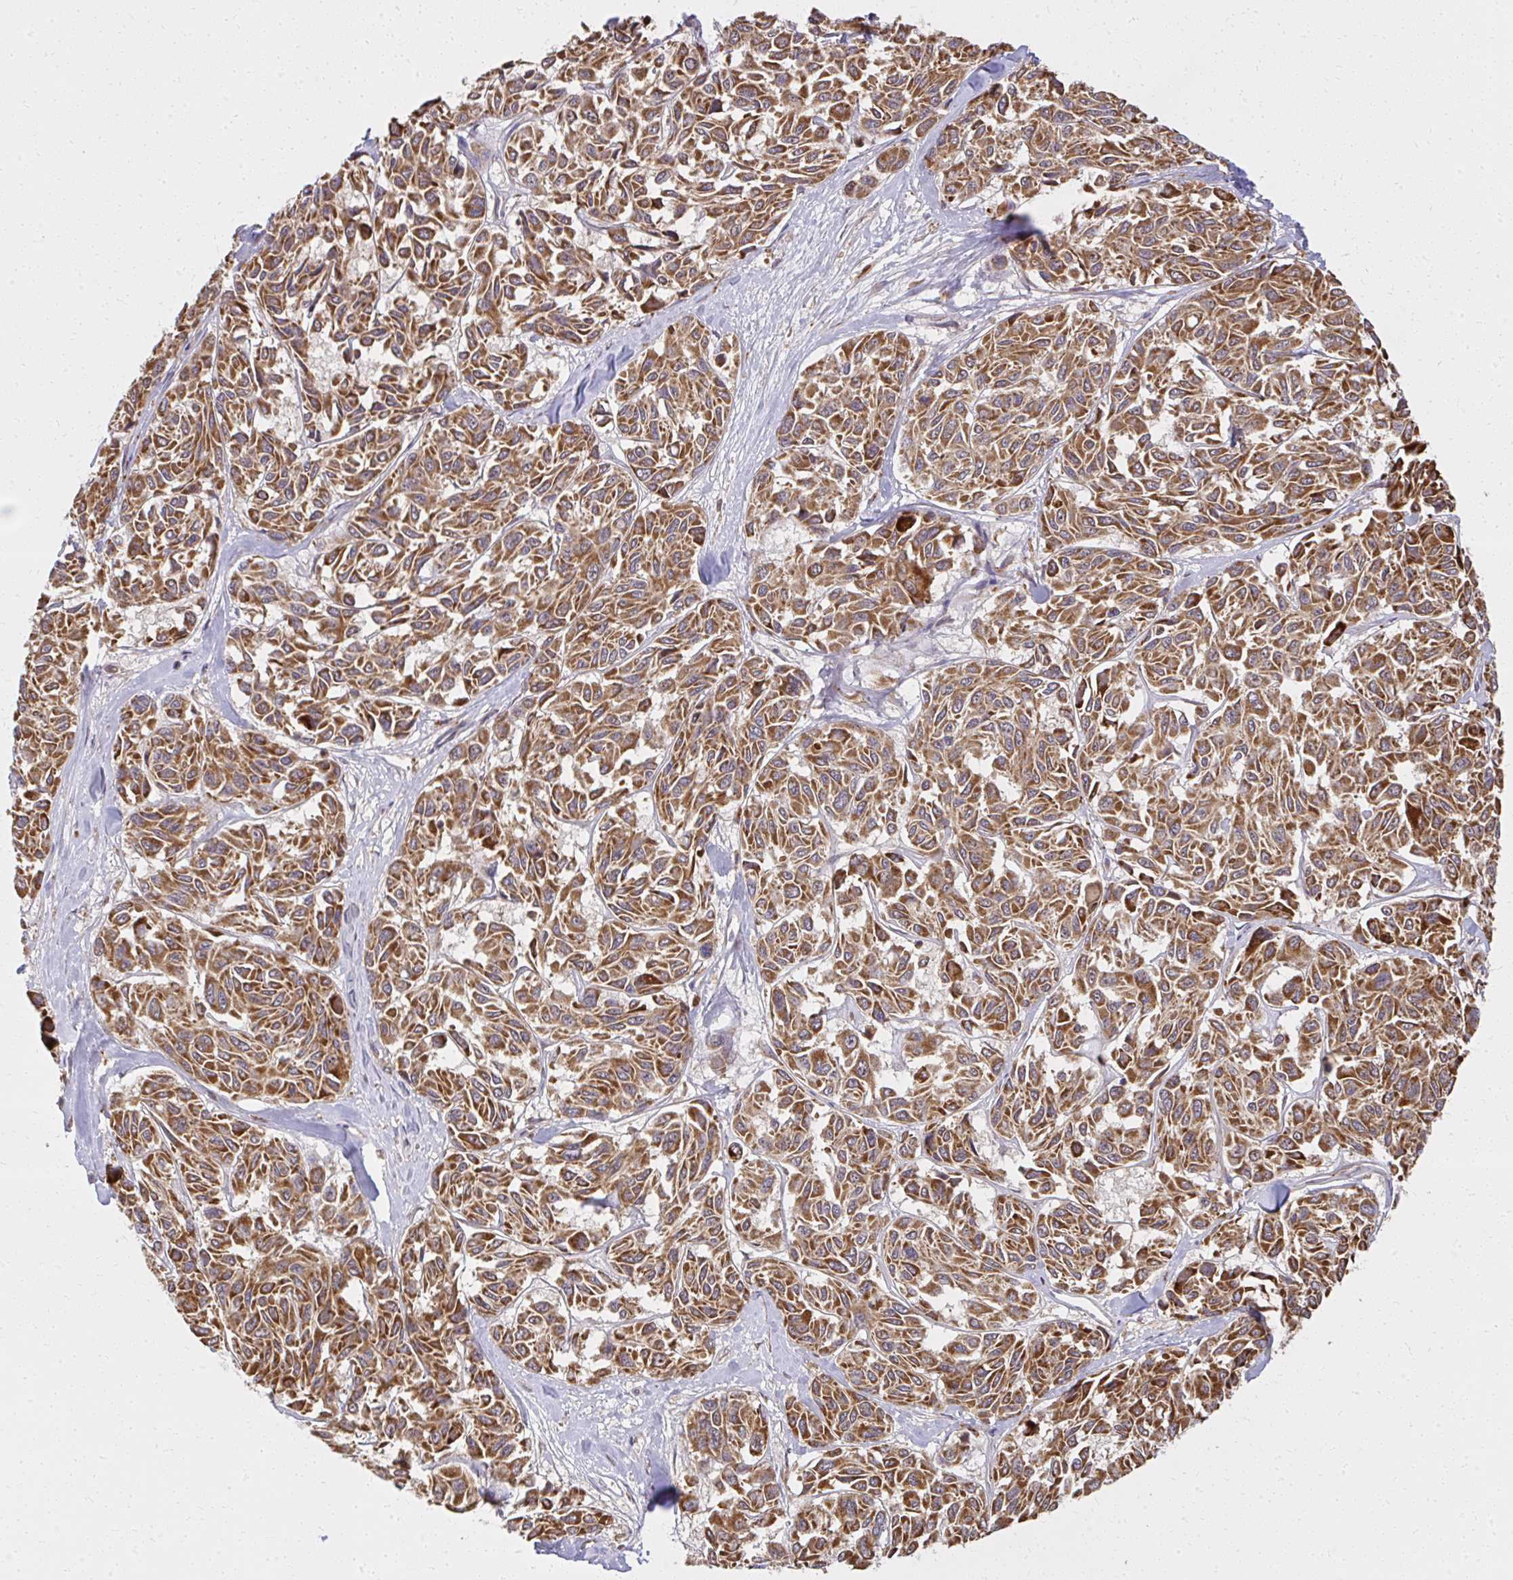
{"staining": {"intensity": "moderate", "quantity": ">75%", "location": "cytoplasmic/membranous"}, "tissue": "melanoma", "cell_type": "Tumor cells", "image_type": "cancer", "snomed": [{"axis": "morphology", "description": "Malignant melanoma, NOS"}, {"axis": "topography", "description": "Skin"}], "caption": "A high-resolution image shows IHC staining of malignant melanoma, which demonstrates moderate cytoplasmic/membranous expression in approximately >75% of tumor cells. The protein is shown in brown color, while the nuclei are stained blue.", "gene": "GNS", "patient": {"sex": "female", "age": 66}}